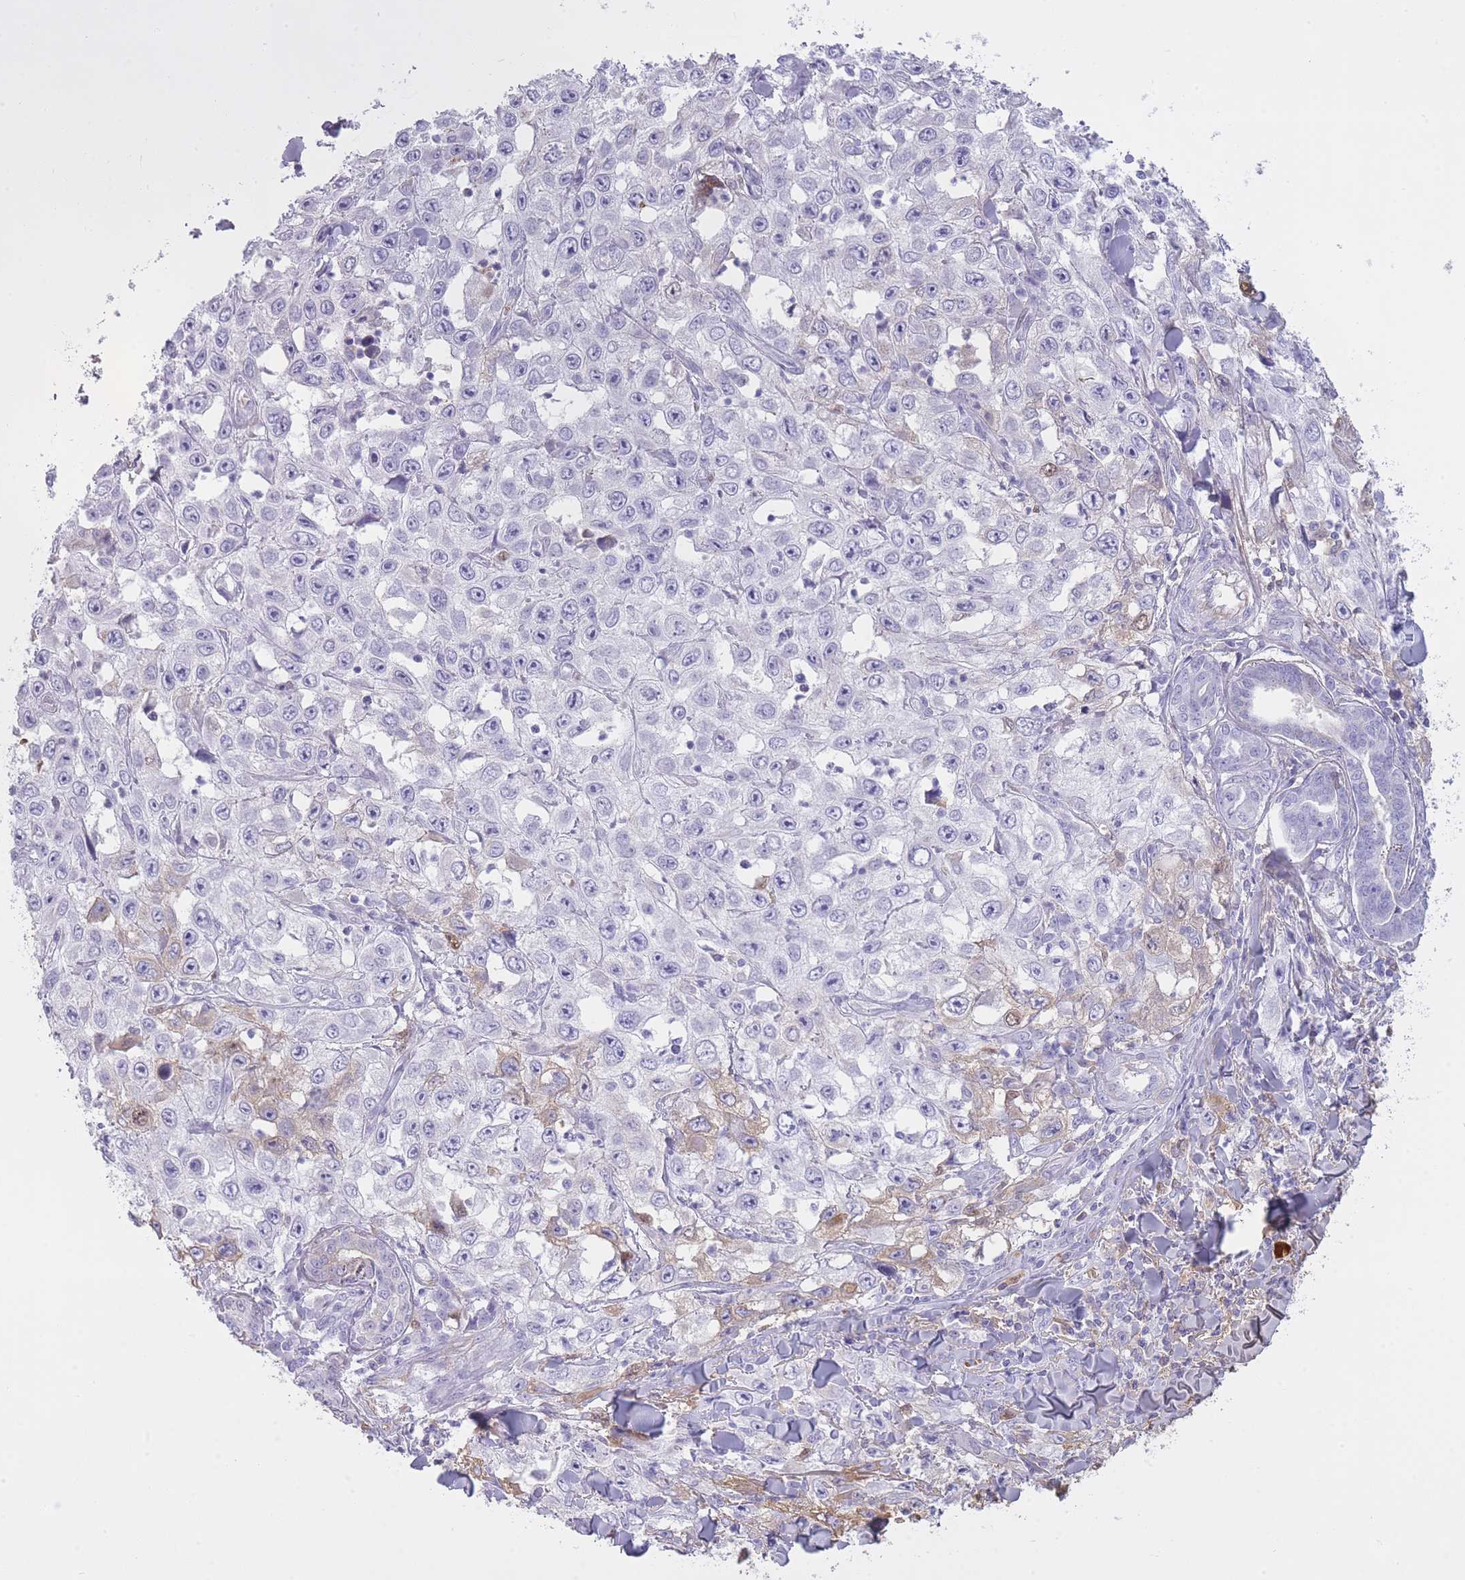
{"staining": {"intensity": "negative", "quantity": "none", "location": "none"}, "tissue": "skin cancer", "cell_type": "Tumor cells", "image_type": "cancer", "snomed": [{"axis": "morphology", "description": "Squamous cell carcinoma, NOS"}, {"axis": "topography", "description": "Skin"}], "caption": "Skin cancer was stained to show a protein in brown. There is no significant positivity in tumor cells.", "gene": "AP3S2", "patient": {"sex": "male", "age": 82}}